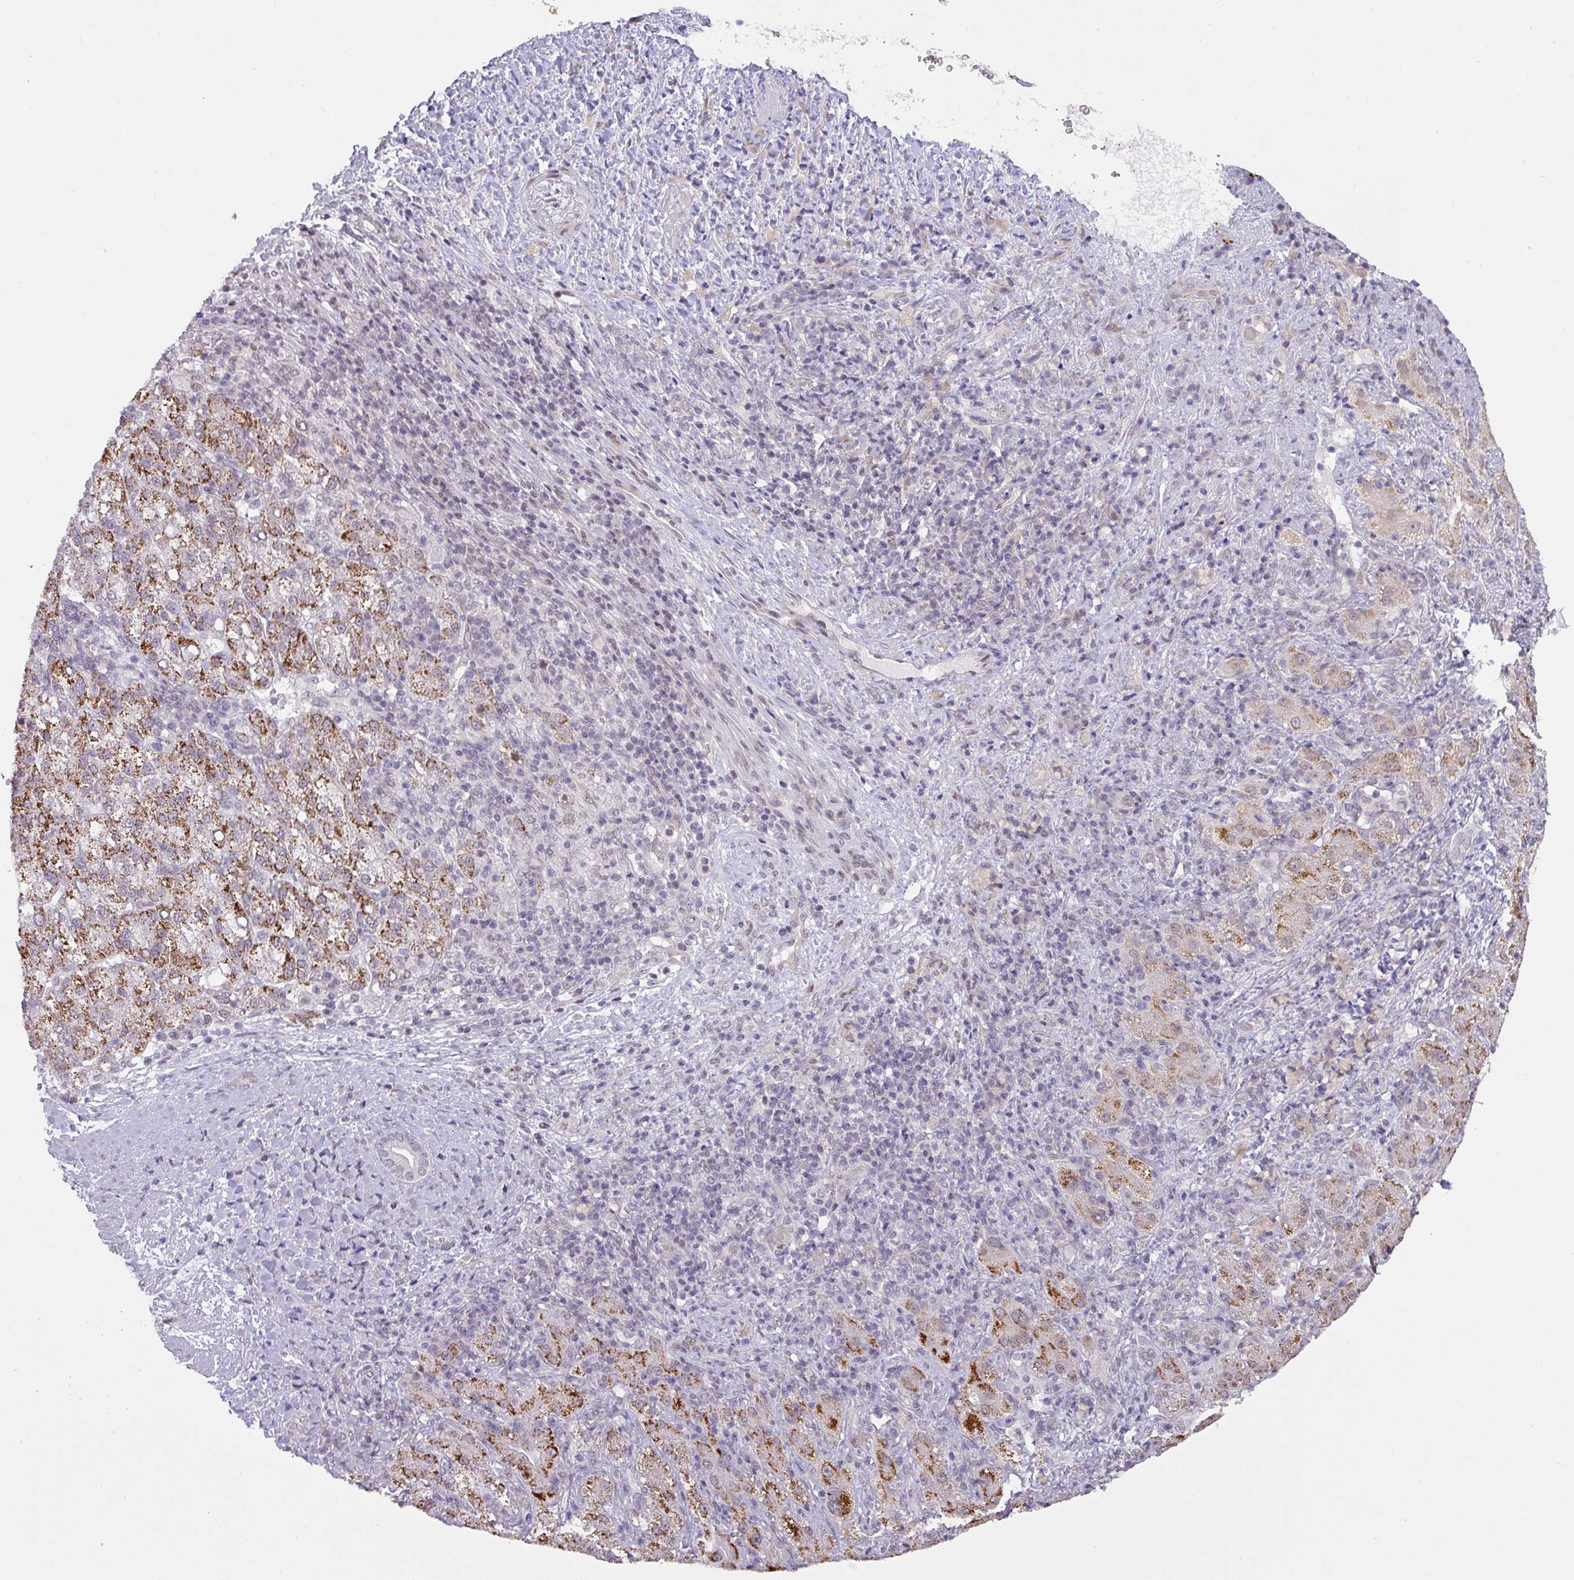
{"staining": {"intensity": "moderate", "quantity": ">75%", "location": "cytoplasmic/membranous"}, "tissue": "liver cancer", "cell_type": "Tumor cells", "image_type": "cancer", "snomed": [{"axis": "morphology", "description": "Carcinoma, Hepatocellular, NOS"}, {"axis": "topography", "description": "Liver"}], "caption": "Immunohistochemical staining of liver cancer (hepatocellular carcinoma) reveals moderate cytoplasmic/membranous protein staining in about >75% of tumor cells.", "gene": "ANKRD13B", "patient": {"sex": "female", "age": 58}}